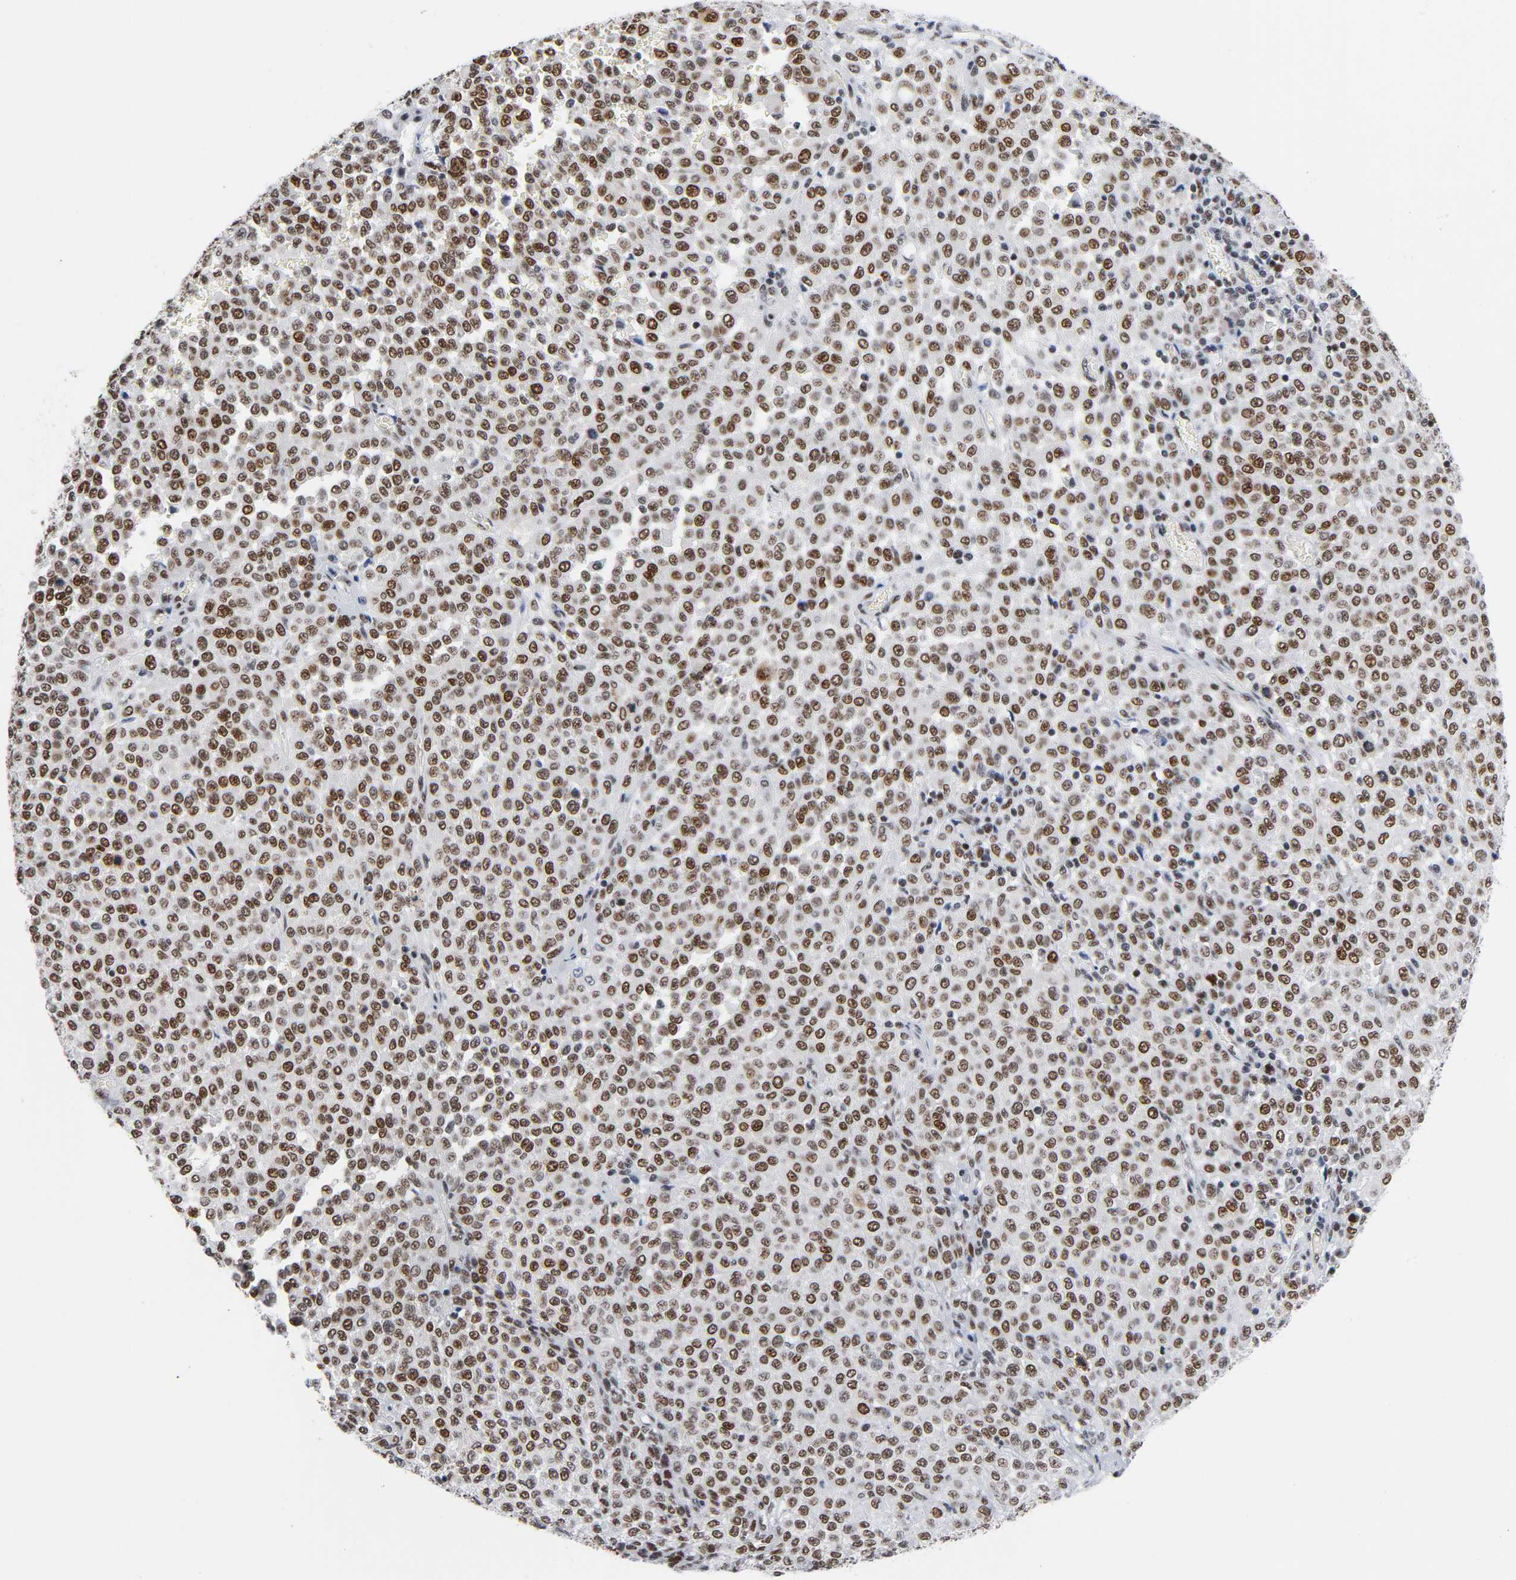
{"staining": {"intensity": "moderate", "quantity": ">75%", "location": "cytoplasmic/membranous,nuclear"}, "tissue": "melanoma", "cell_type": "Tumor cells", "image_type": "cancer", "snomed": [{"axis": "morphology", "description": "Malignant melanoma, Metastatic site"}, {"axis": "topography", "description": "Pancreas"}], "caption": "Melanoma stained with DAB (3,3'-diaminobenzidine) immunohistochemistry (IHC) demonstrates medium levels of moderate cytoplasmic/membranous and nuclear staining in approximately >75% of tumor cells. The staining was performed using DAB (3,3'-diaminobenzidine) to visualize the protein expression in brown, while the nuclei were stained in blue with hematoxylin (Magnification: 20x).", "gene": "CSTF2", "patient": {"sex": "female", "age": 30}}